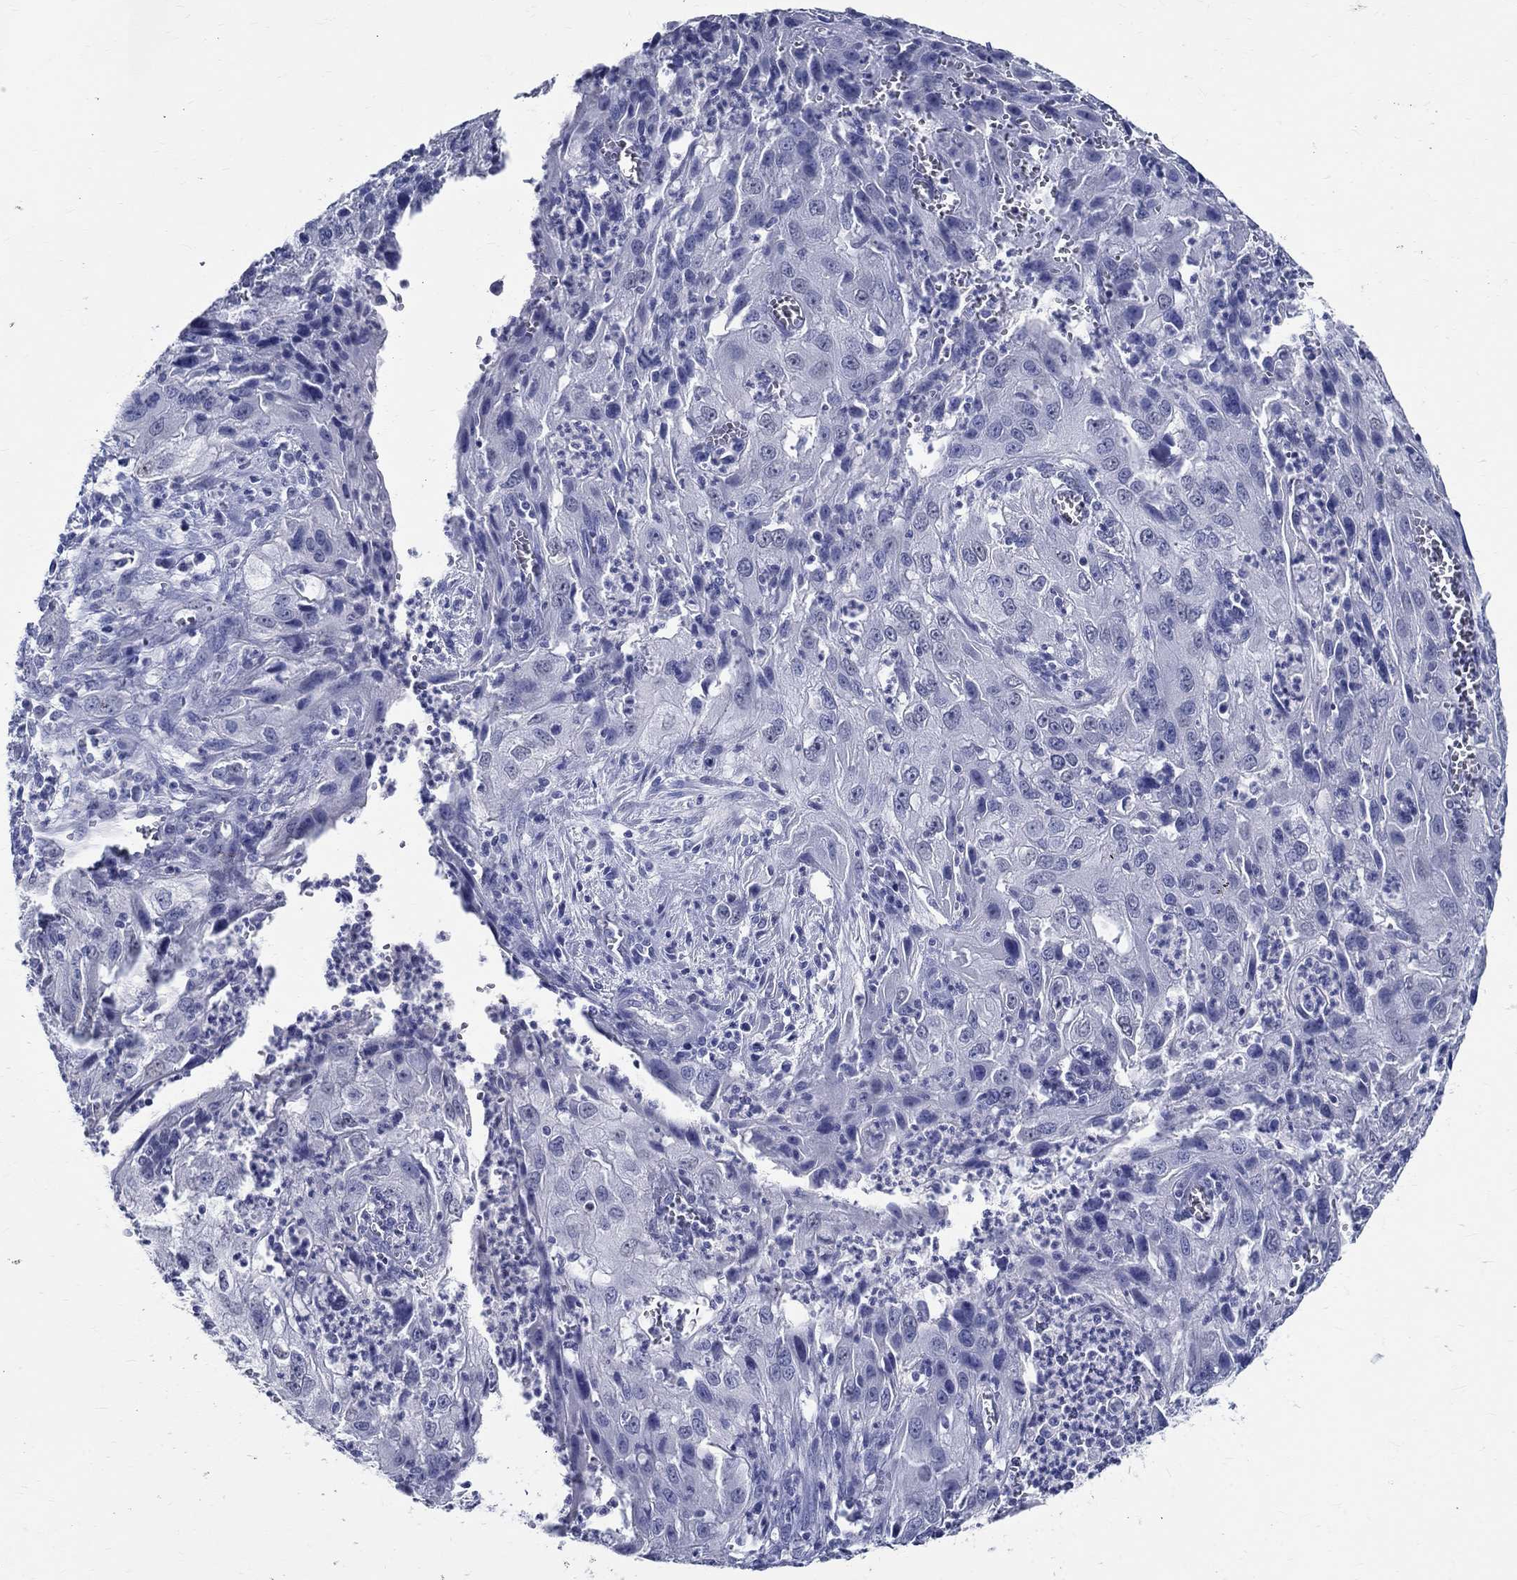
{"staining": {"intensity": "negative", "quantity": "none", "location": "none"}, "tissue": "cervical cancer", "cell_type": "Tumor cells", "image_type": "cancer", "snomed": [{"axis": "morphology", "description": "Squamous cell carcinoma, NOS"}, {"axis": "topography", "description": "Cervix"}], "caption": "Immunohistochemical staining of human cervical squamous cell carcinoma displays no significant staining in tumor cells. Nuclei are stained in blue.", "gene": "TSPAN16", "patient": {"sex": "female", "age": 32}}